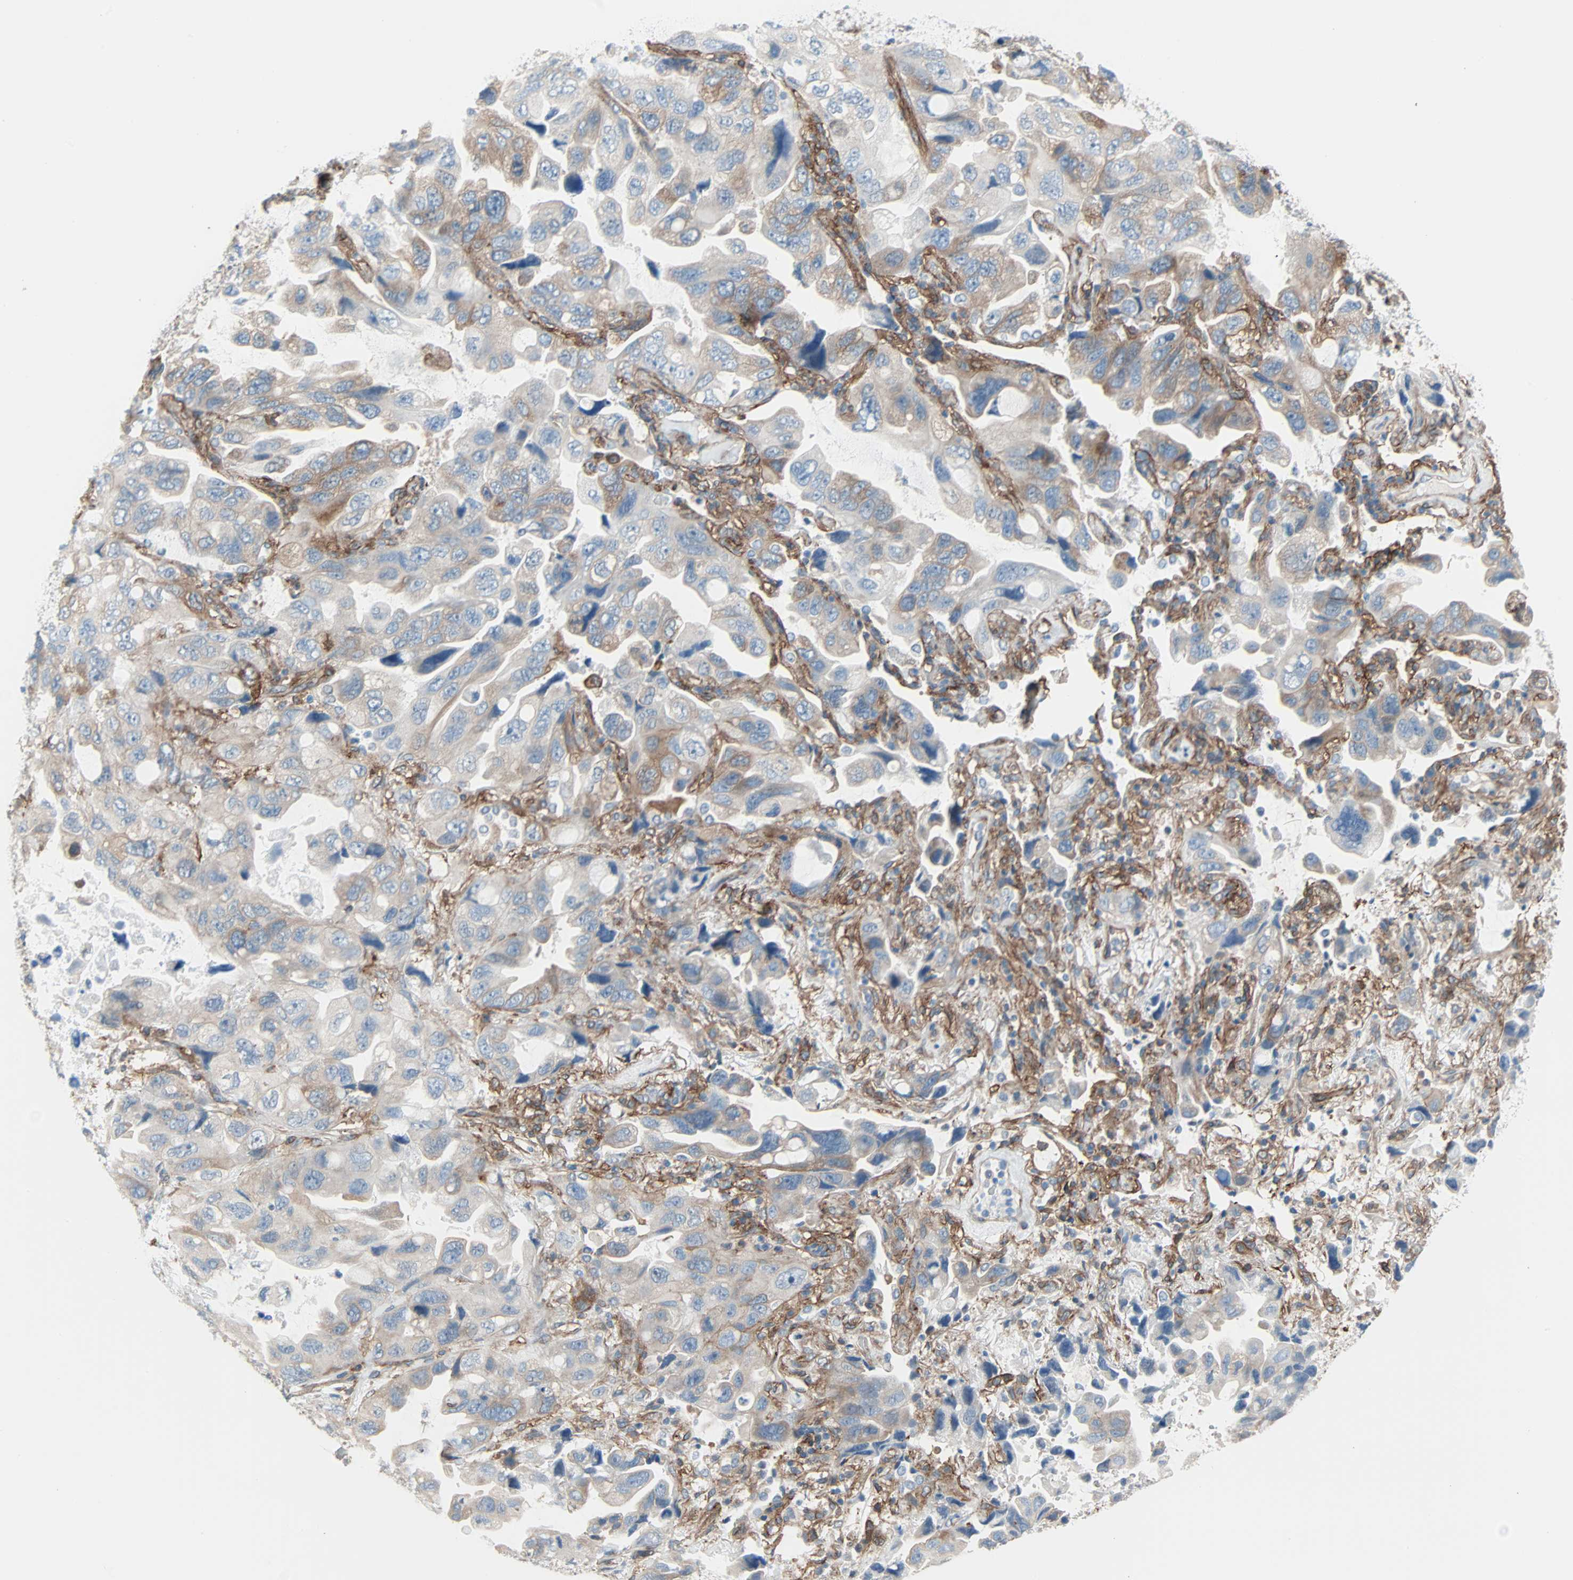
{"staining": {"intensity": "moderate", "quantity": ">75%", "location": "cytoplasmic/membranous"}, "tissue": "lung cancer", "cell_type": "Tumor cells", "image_type": "cancer", "snomed": [{"axis": "morphology", "description": "Squamous cell carcinoma, NOS"}, {"axis": "topography", "description": "Lung"}], "caption": "The histopathology image displays staining of lung cancer, revealing moderate cytoplasmic/membranous protein staining (brown color) within tumor cells. (DAB = brown stain, brightfield microscopy at high magnification).", "gene": "EPB41L2", "patient": {"sex": "female", "age": 73}}